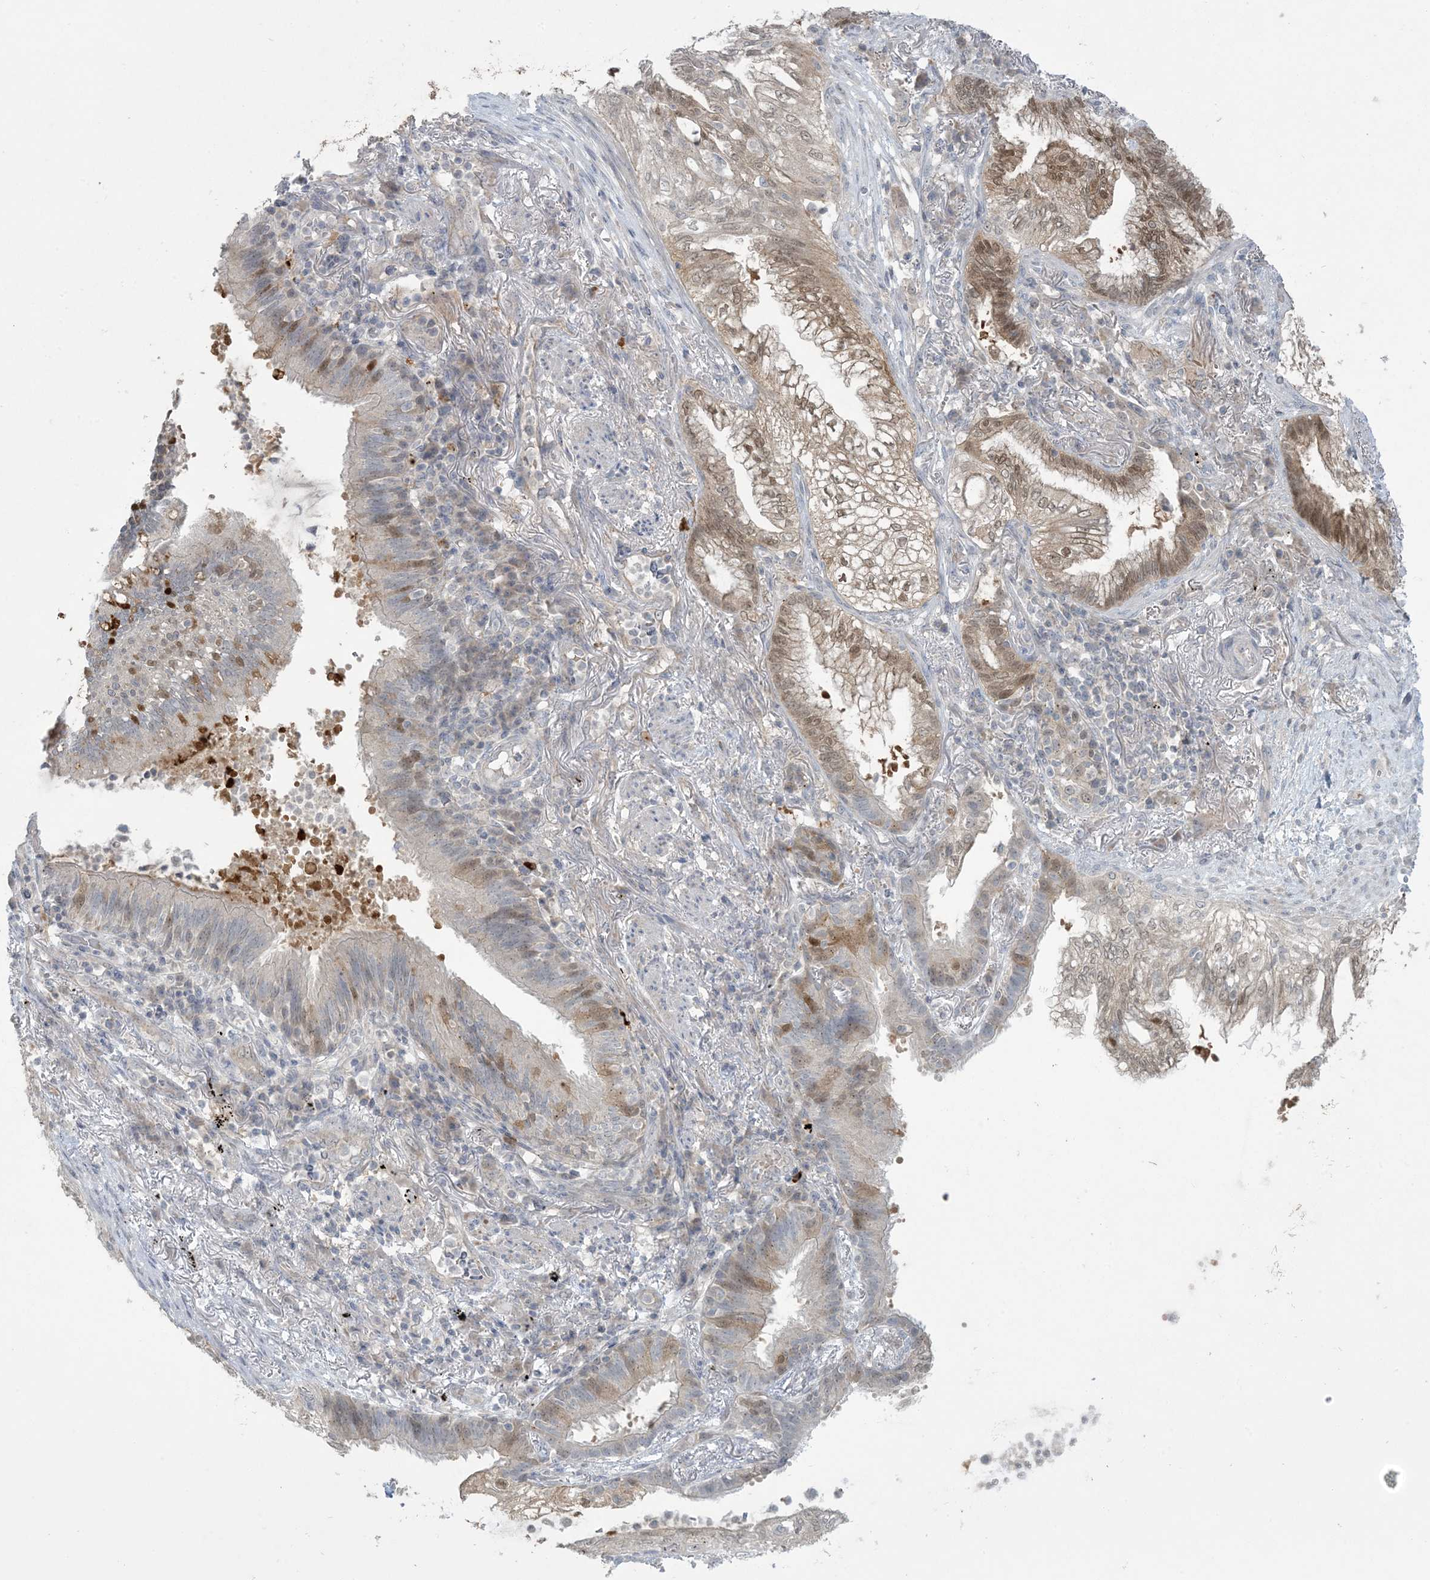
{"staining": {"intensity": "moderate", "quantity": "25%-75%", "location": "cytoplasmic/membranous,nuclear"}, "tissue": "lung cancer", "cell_type": "Tumor cells", "image_type": "cancer", "snomed": [{"axis": "morphology", "description": "Adenocarcinoma, NOS"}, {"axis": "topography", "description": "Lung"}], "caption": "The image shows staining of lung adenocarcinoma, revealing moderate cytoplasmic/membranous and nuclear protein staining (brown color) within tumor cells.", "gene": "NRBP2", "patient": {"sex": "female", "age": 70}}